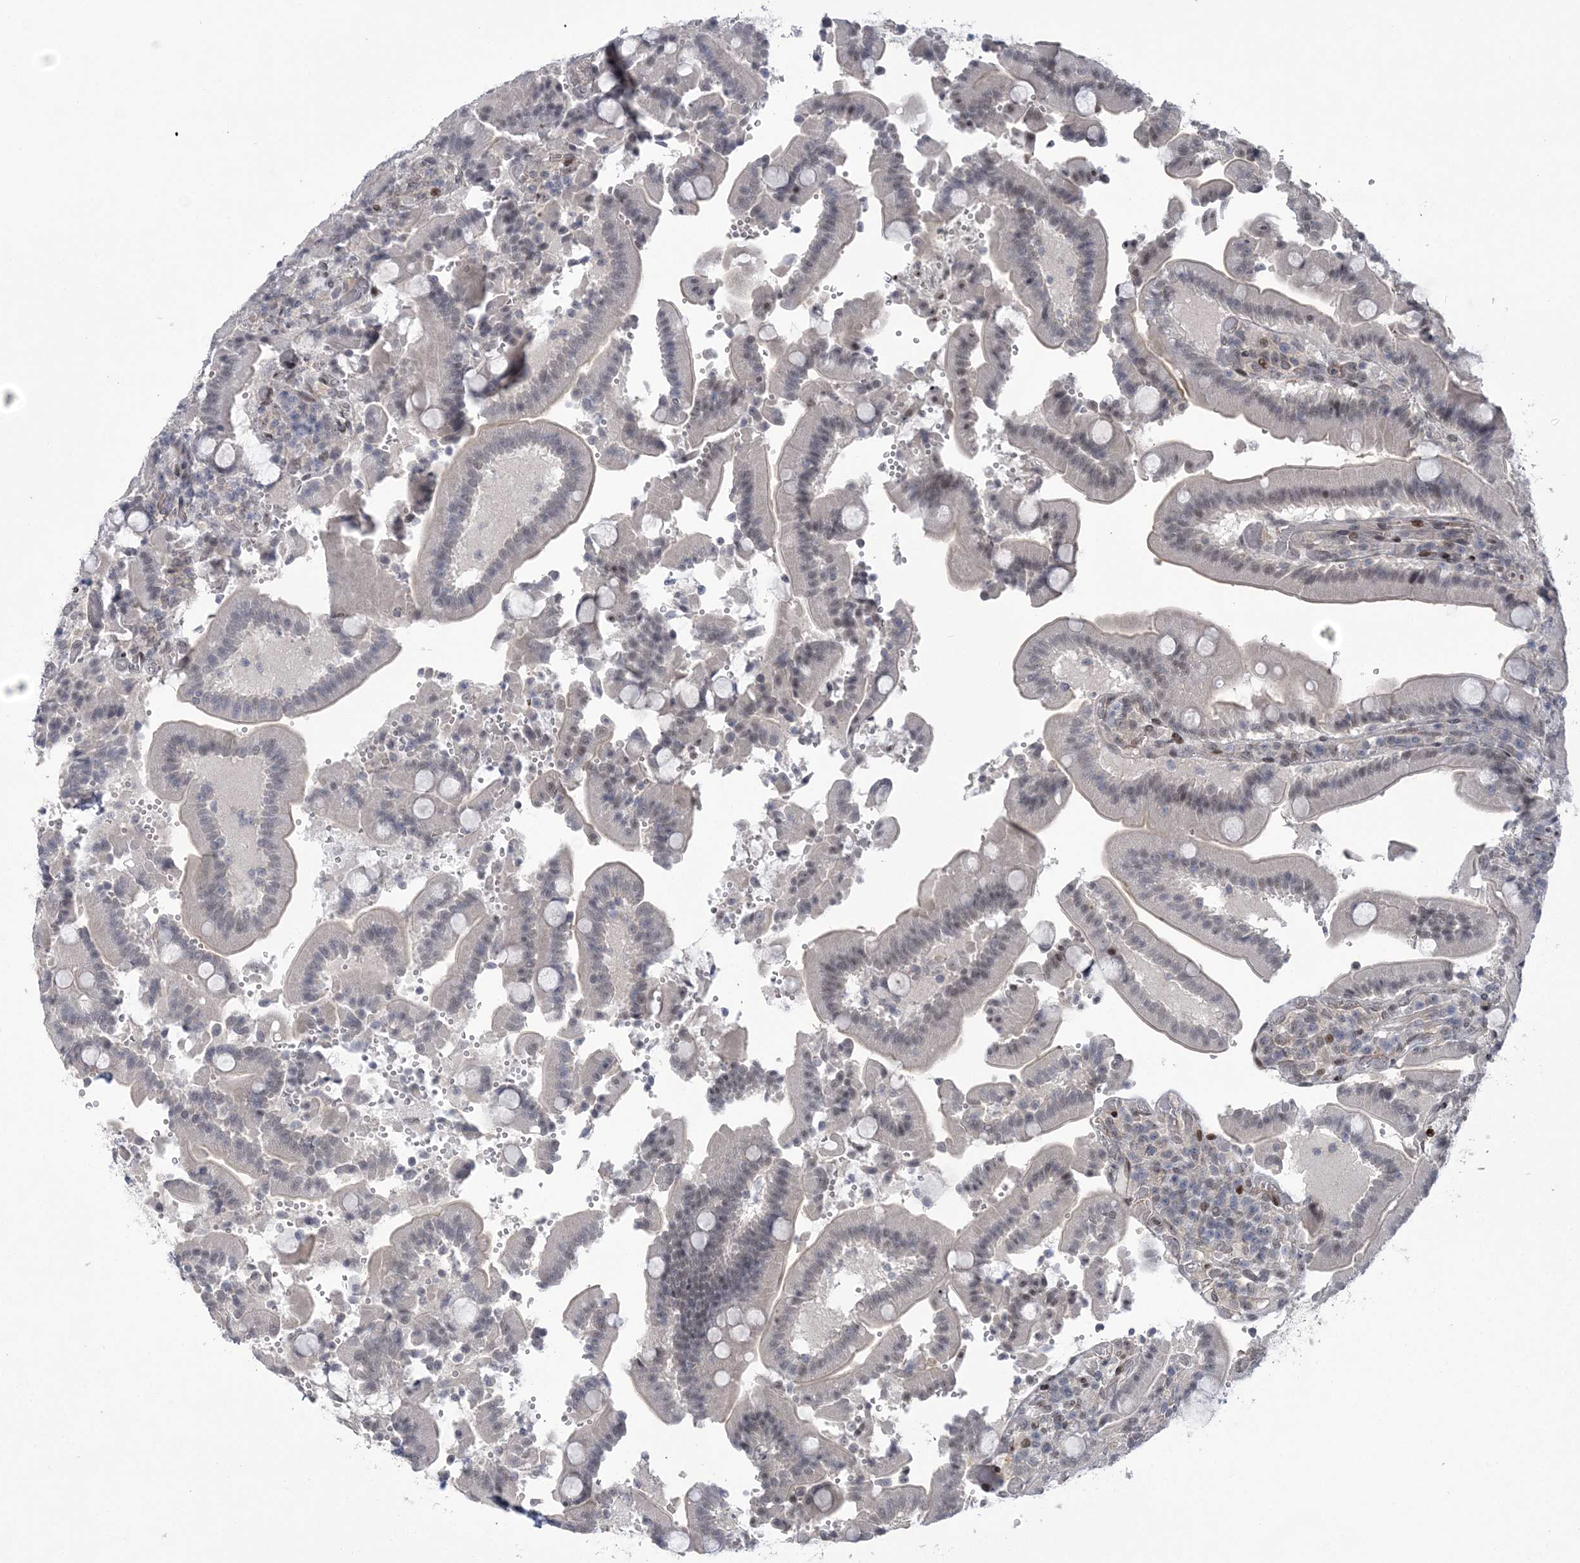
{"staining": {"intensity": "weak", "quantity": "<25%", "location": "cytoplasmic/membranous"}, "tissue": "duodenum", "cell_type": "Glandular cells", "image_type": "normal", "snomed": [{"axis": "morphology", "description": "Normal tissue, NOS"}, {"axis": "topography", "description": "Duodenum"}], "caption": "IHC of normal human duodenum shows no expression in glandular cells.", "gene": "HOMEZ", "patient": {"sex": "female", "age": 62}}